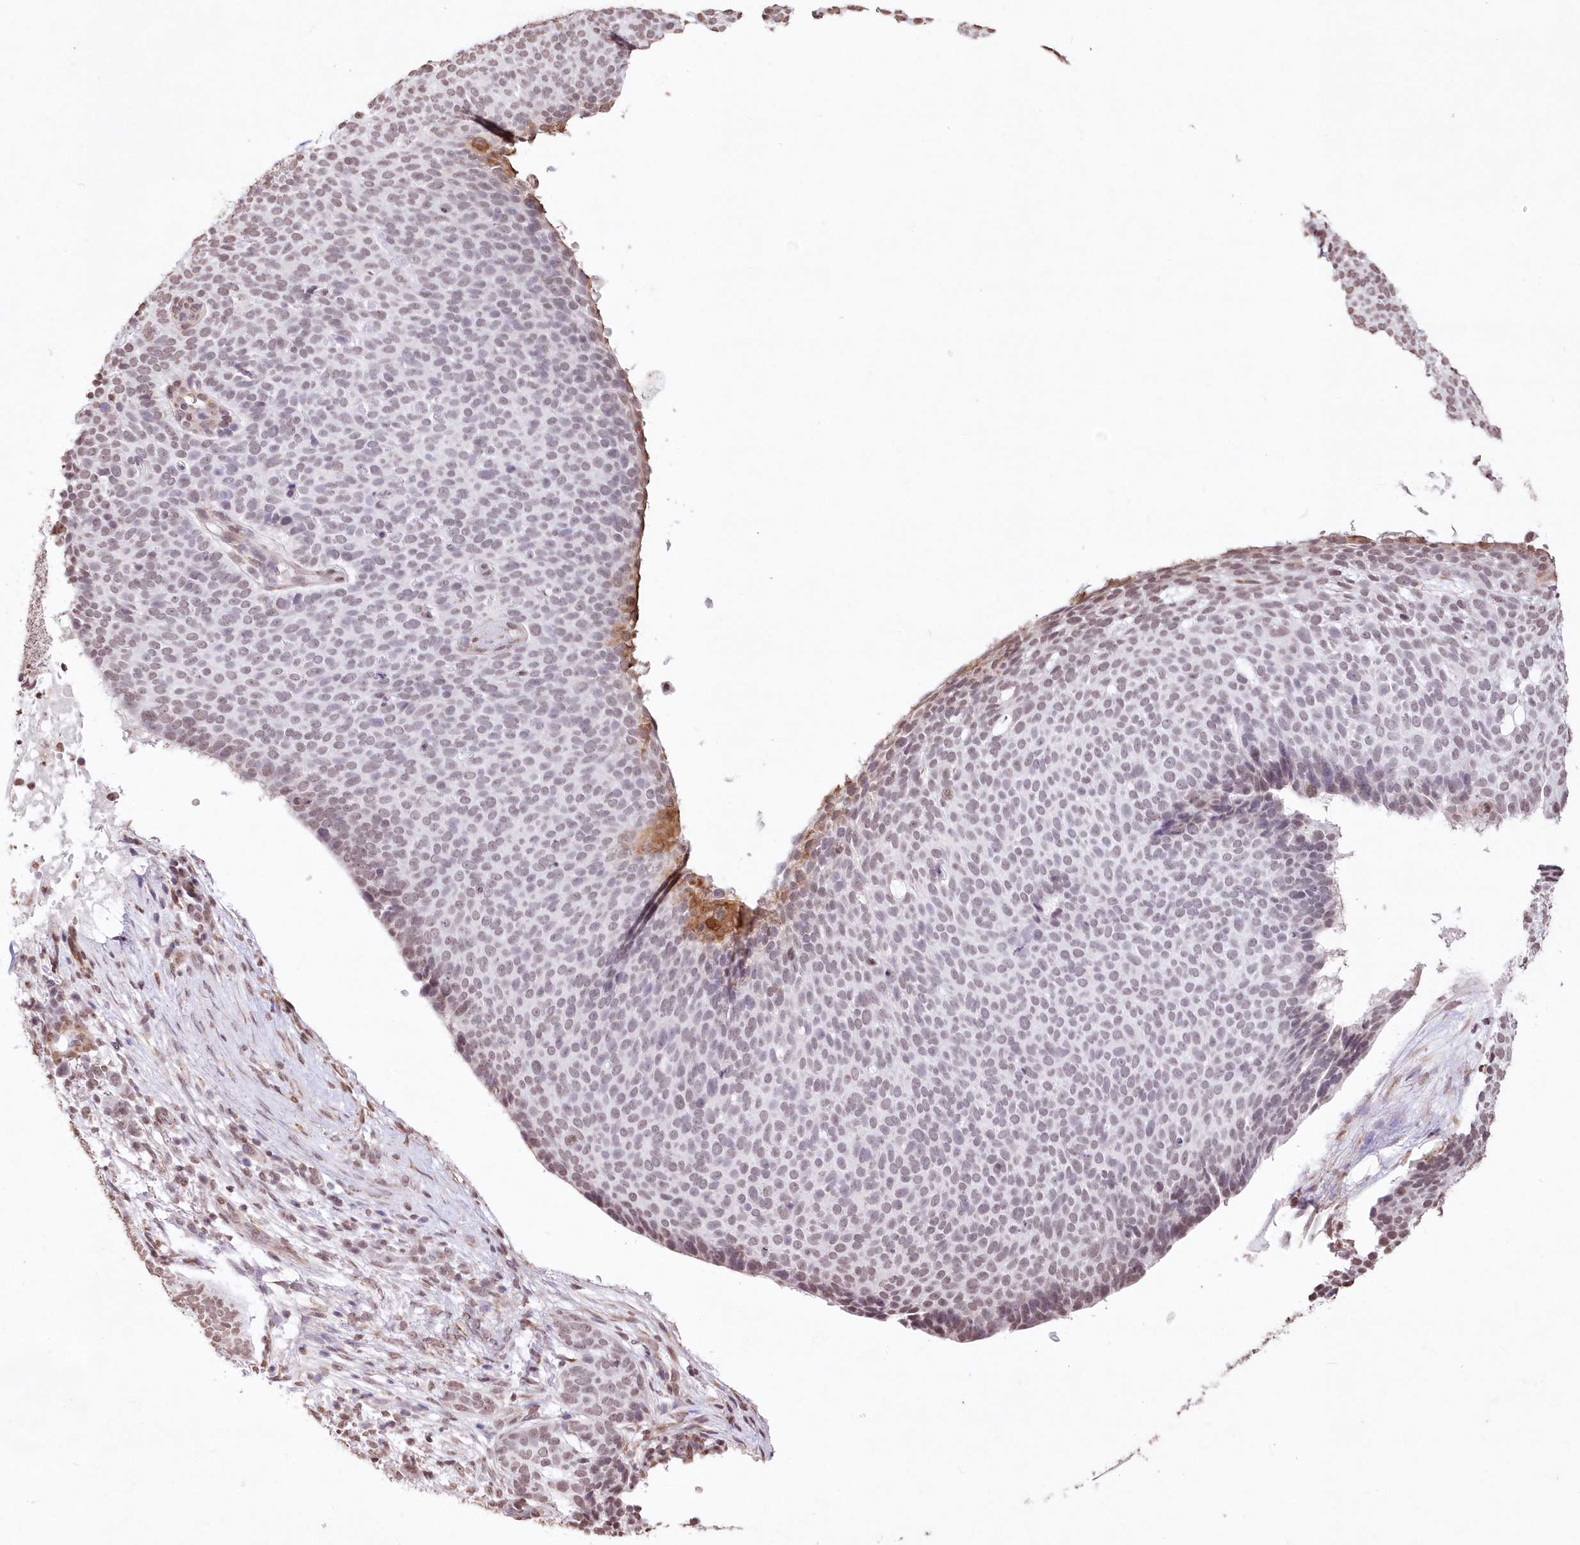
{"staining": {"intensity": "negative", "quantity": "none", "location": "none"}, "tissue": "skin cancer", "cell_type": "Tumor cells", "image_type": "cancer", "snomed": [{"axis": "morphology", "description": "Normal tissue, NOS"}, {"axis": "morphology", "description": "Basal cell carcinoma"}, {"axis": "topography", "description": "Skin"}], "caption": "IHC of human skin cancer (basal cell carcinoma) reveals no expression in tumor cells. Brightfield microscopy of IHC stained with DAB (brown) and hematoxylin (blue), captured at high magnification.", "gene": "RBM27", "patient": {"sex": "male", "age": 50}}